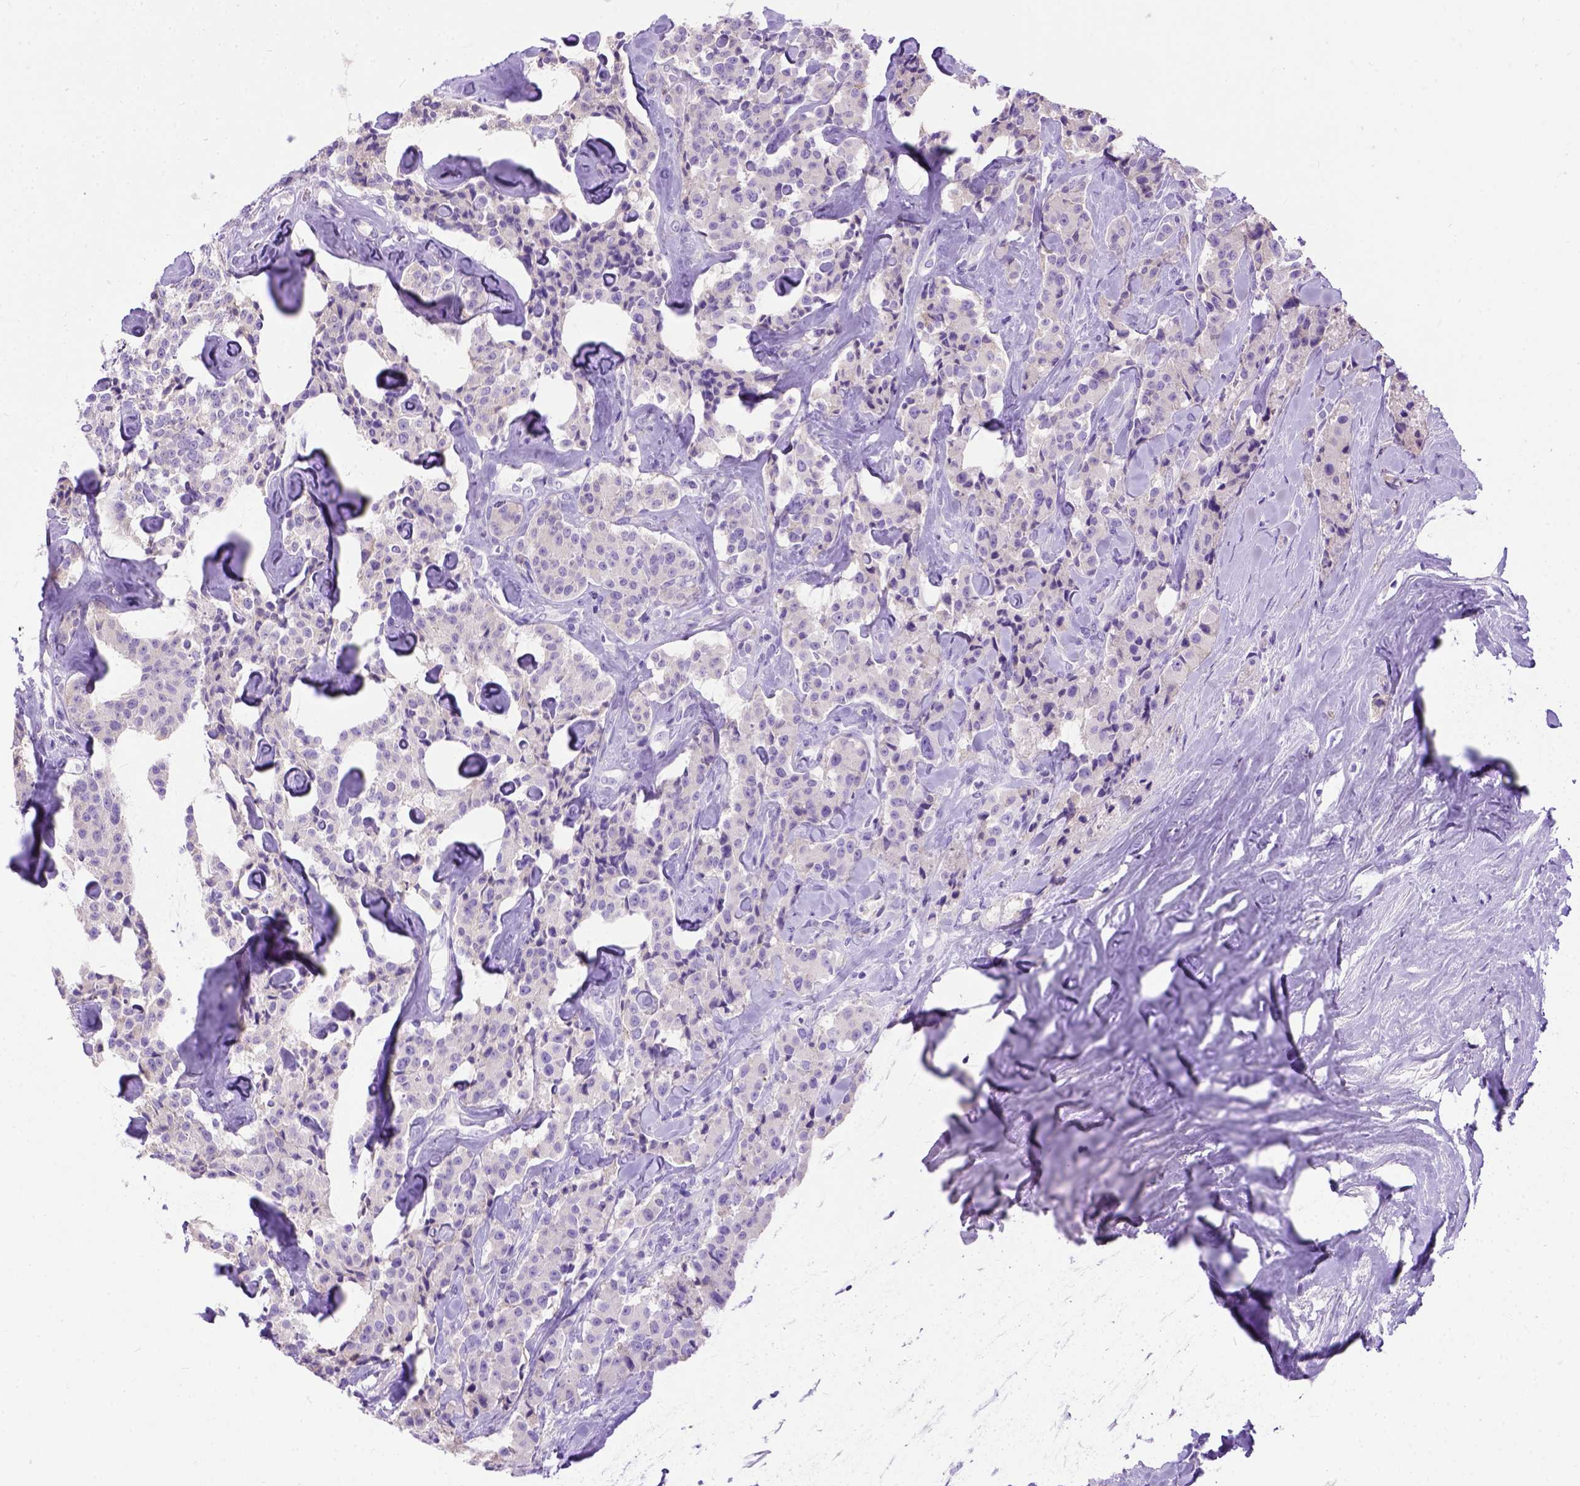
{"staining": {"intensity": "negative", "quantity": "none", "location": "none"}, "tissue": "carcinoid", "cell_type": "Tumor cells", "image_type": "cancer", "snomed": [{"axis": "morphology", "description": "Carcinoid, malignant, NOS"}, {"axis": "topography", "description": "Pancreas"}], "caption": "IHC image of neoplastic tissue: human carcinoid (malignant) stained with DAB (3,3'-diaminobenzidine) shows no significant protein staining in tumor cells.", "gene": "ODAD3", "patient": {"sex": "male", "age": 41}}